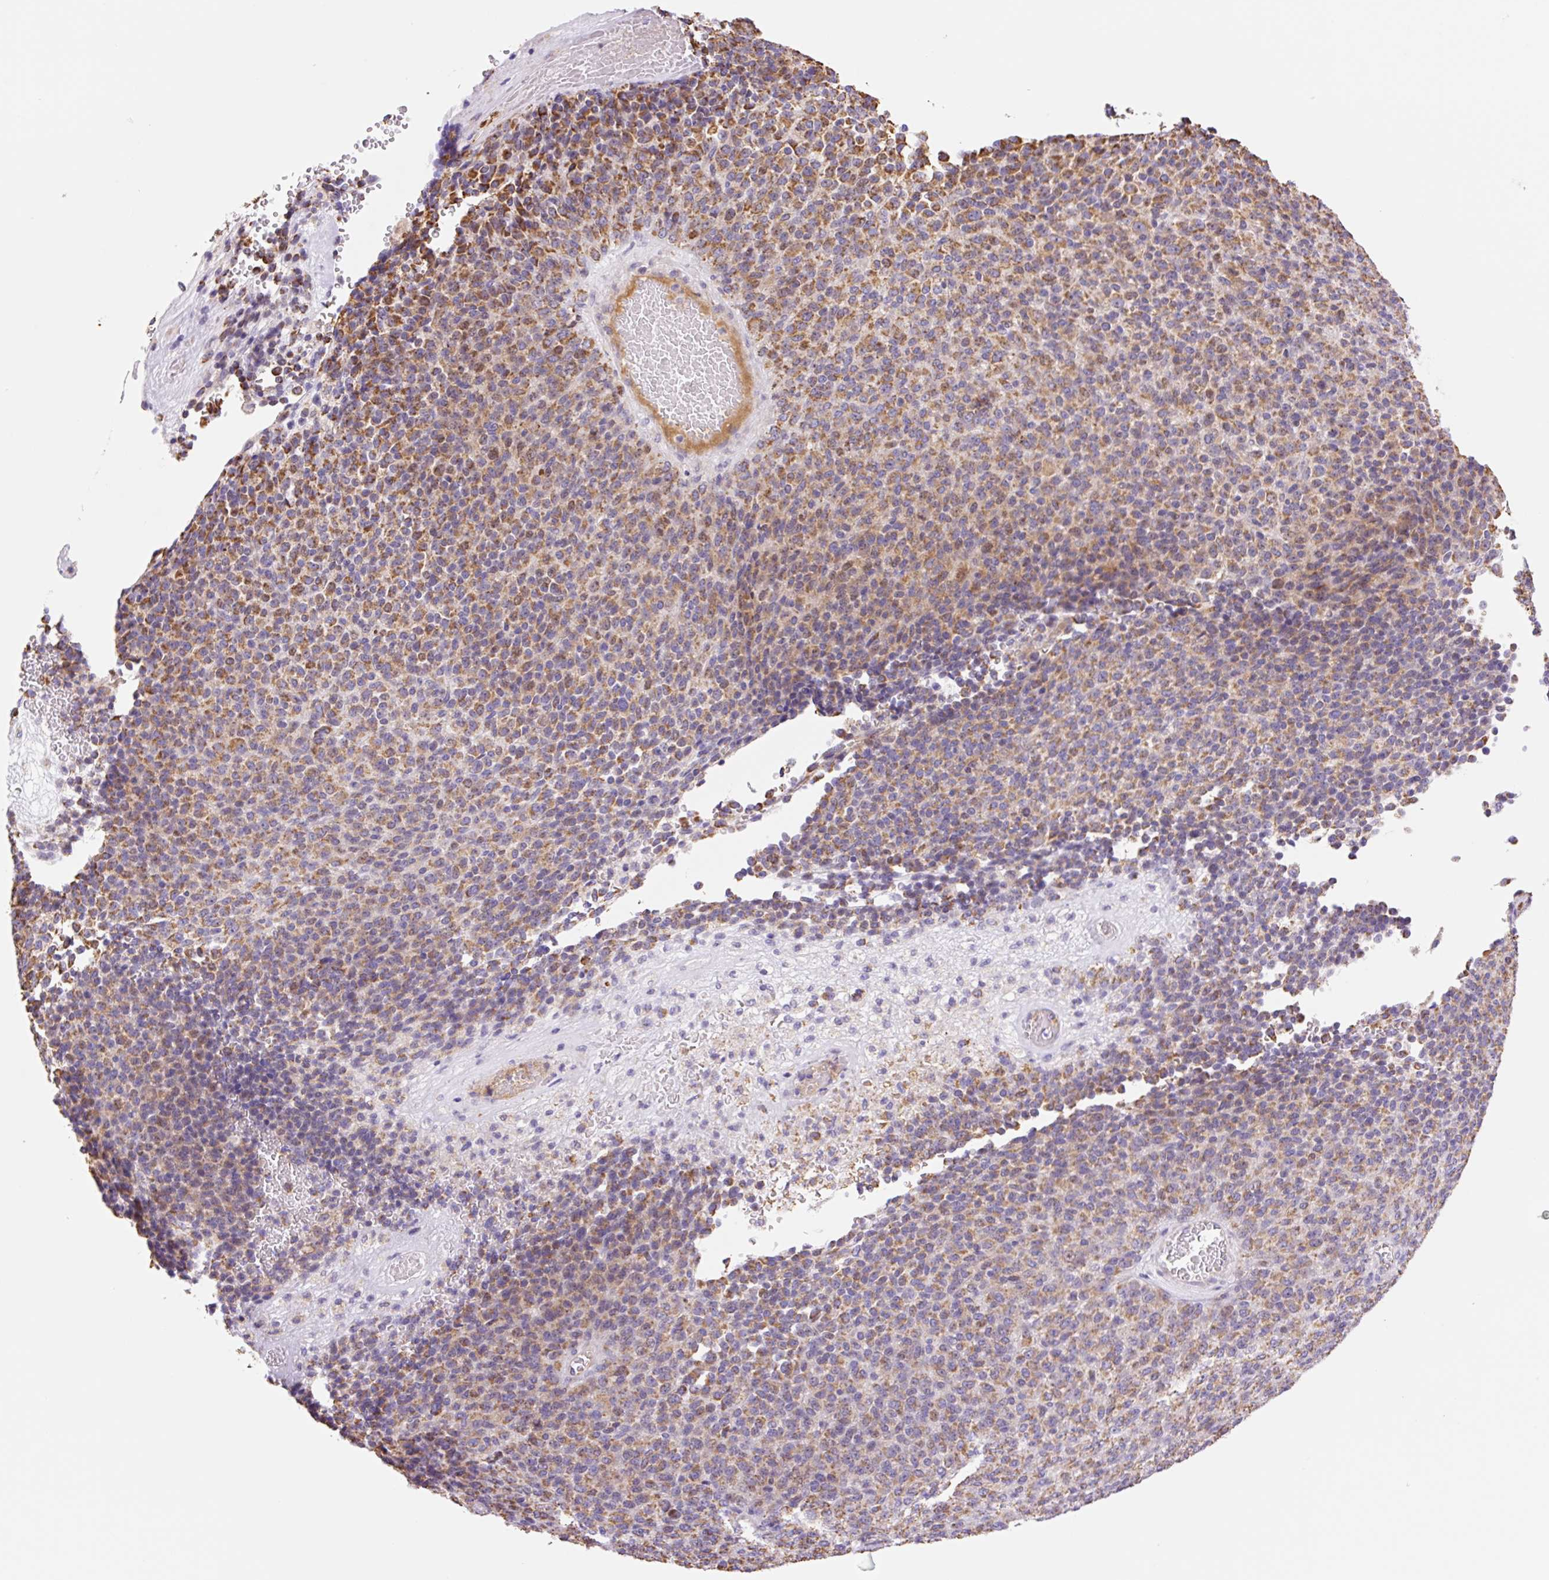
{"staining": {"intensity": "moderate", "quantity": ">75%", "location": "cytoplasmic/membranous"}, "tissue": "melanoma", "cell_type": "Tumor cells", "image_type": "cancer", "snomed": [{"axis": "morphology", "description": "Malignant melanoma, Metastatic site"}, {"axis": "topography", "description": "Brain"}], "caption": "Moderate cytoplasmic/membranous staining for a protein is seen in approximately >75% of tumor cells of melanoma using immunohistochemistry (IHC).", "gene": "ESAM", "patient": {"sex": "female", "age": 56}}